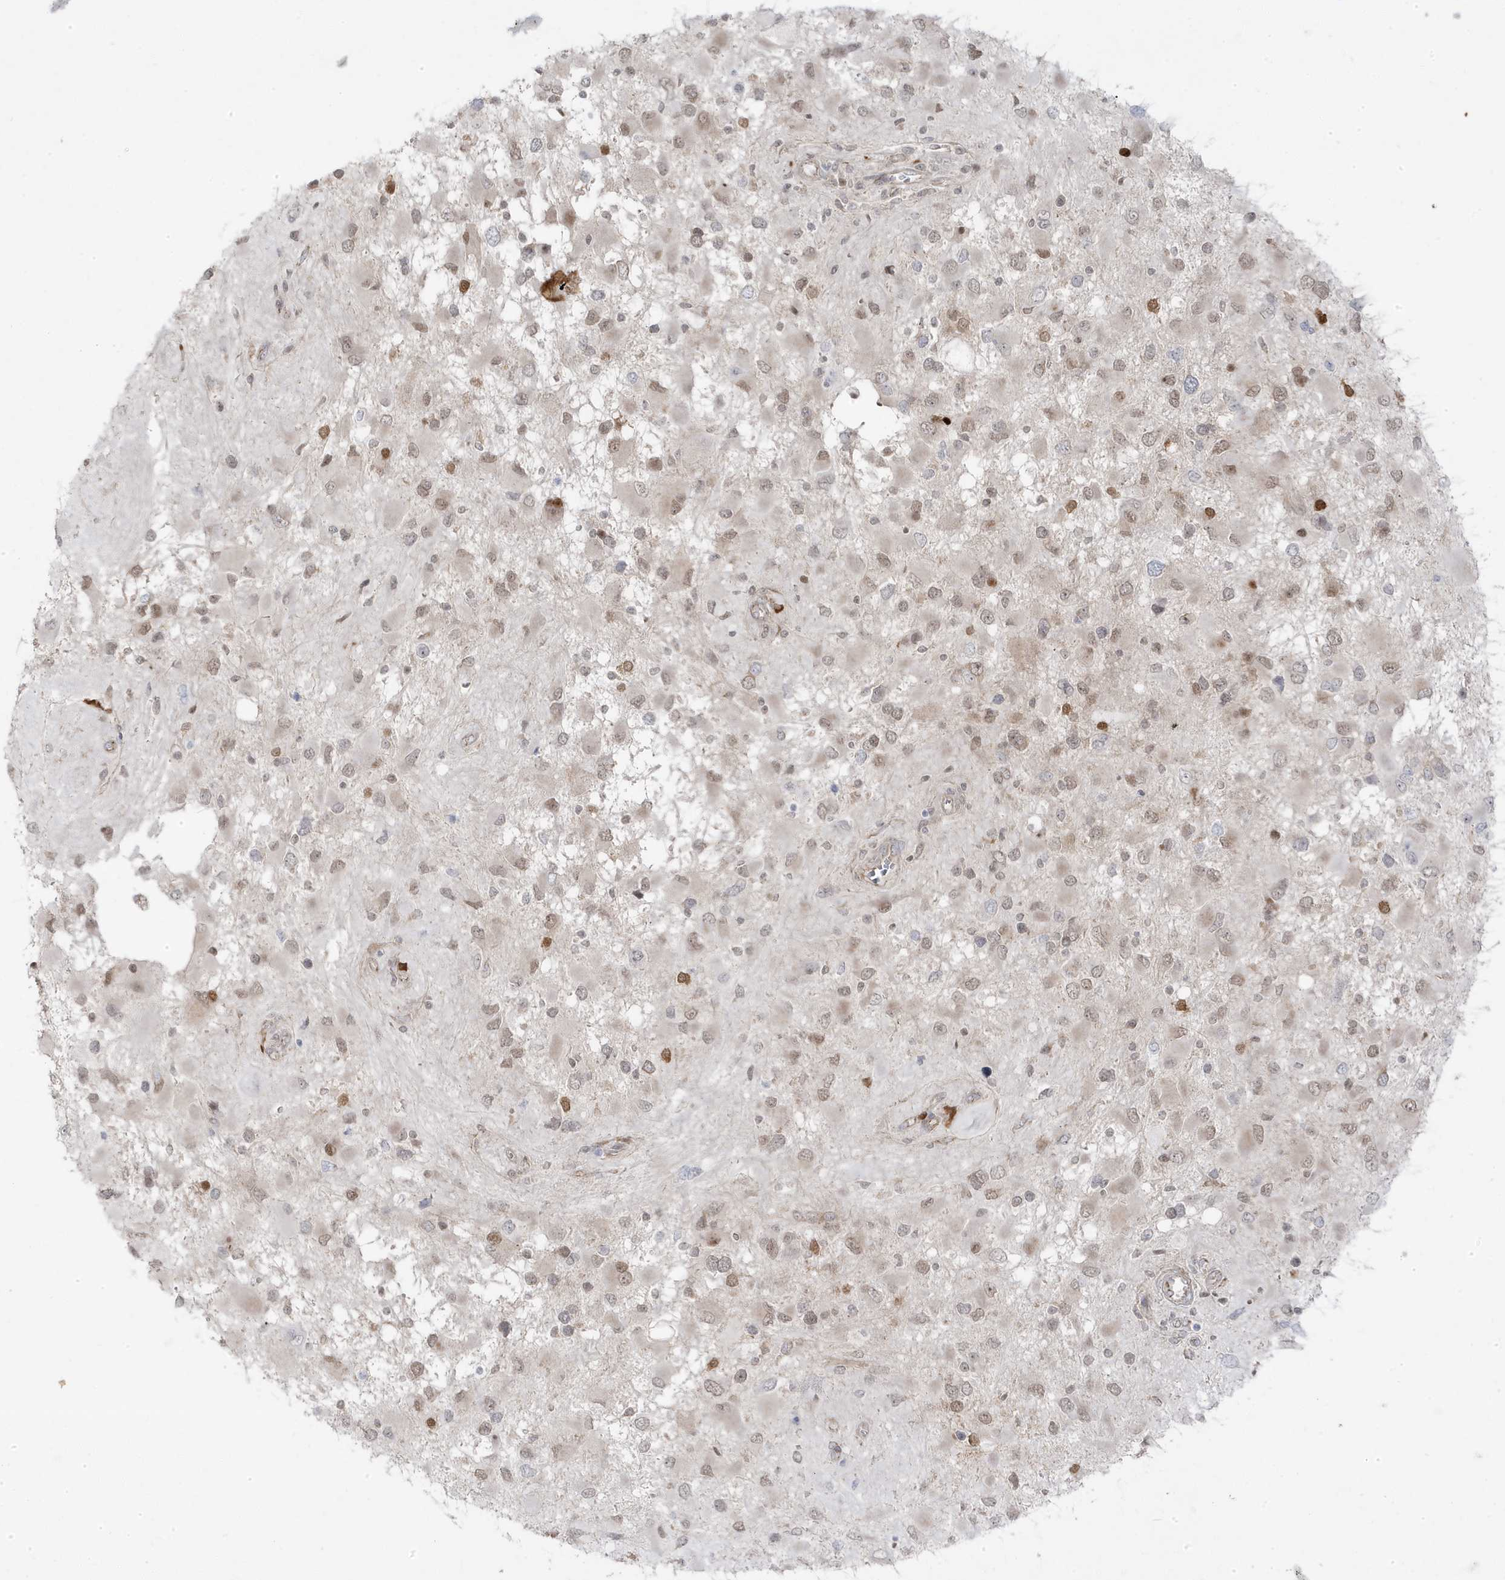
{"staining": {"intensity": "weak", "quantity": "<25%", "location": "cytoplasmic/membranous,nuclear"}, "tissue": "glioma", "cell_type": "Tumor cells", "image_type": "cancer", "snomed": [{"axis": "morphology", "description": "Glioma, malignant, High grade"}, {"axis": "topography", "description": "Brain"}], "caption": "A photomicrograph of human glioma is negative for staining in tumor cells.", "gene": "ZNF654", "patient": {"sex": "male", "age": 53}}